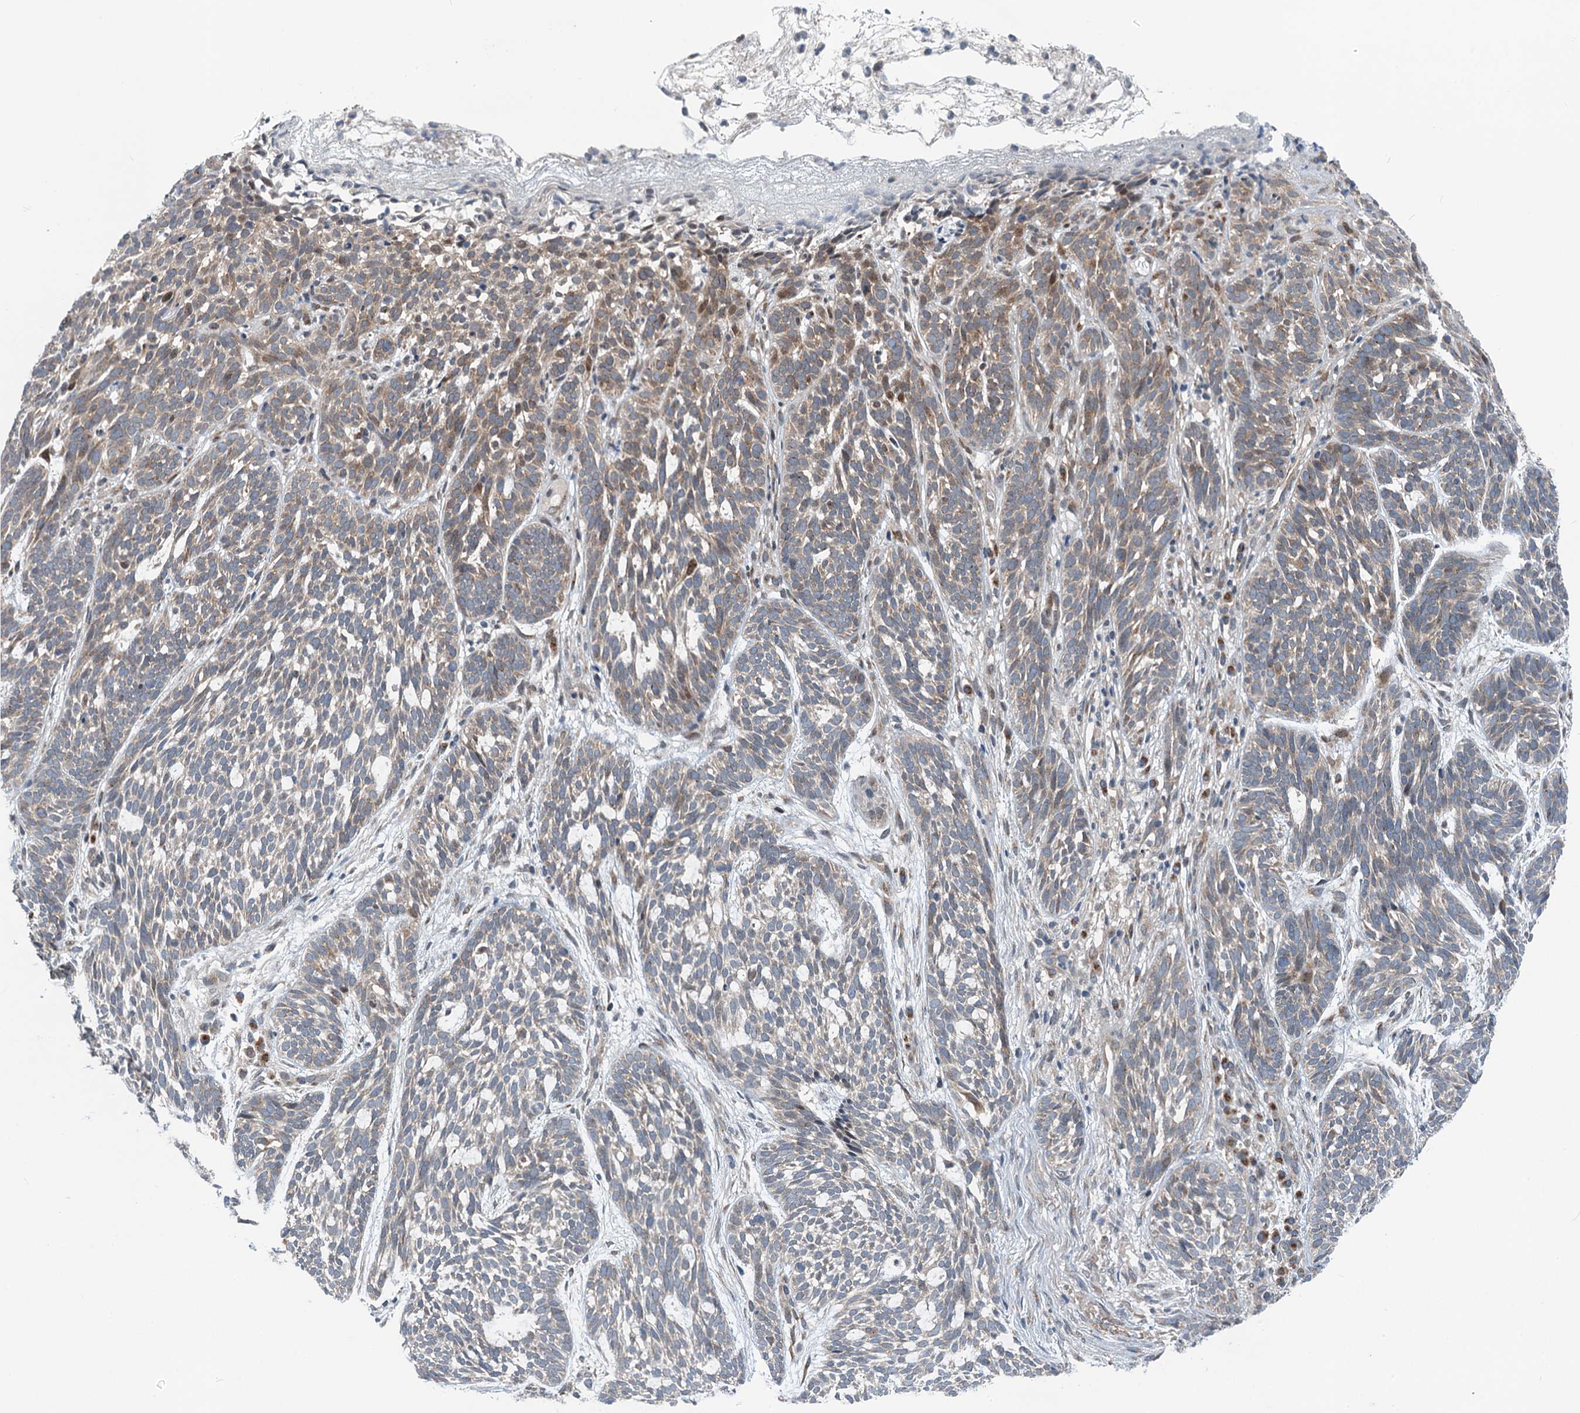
{"staining": {"intensity": "weak", "quantity": "25%-75%", "location": "cytoplasmic/membranous"}, "tissue": "skin cancer", "cell_type": "Tumor cells", "image_type": "cancer", "snomed": [{"axis": "morphology", "description": "Basal cell carcinoma"}, {"axis": "topography", "description": "Skin"}], "caption": "A low amount of weak cytoplasmic/membranous staining is identified in about 25%-75% of tumor cells in skin cancer (basal cell carcinoma) tissue.", "gene": "DYNC2I2", "patient": {"sex": "male", "age": 71}}